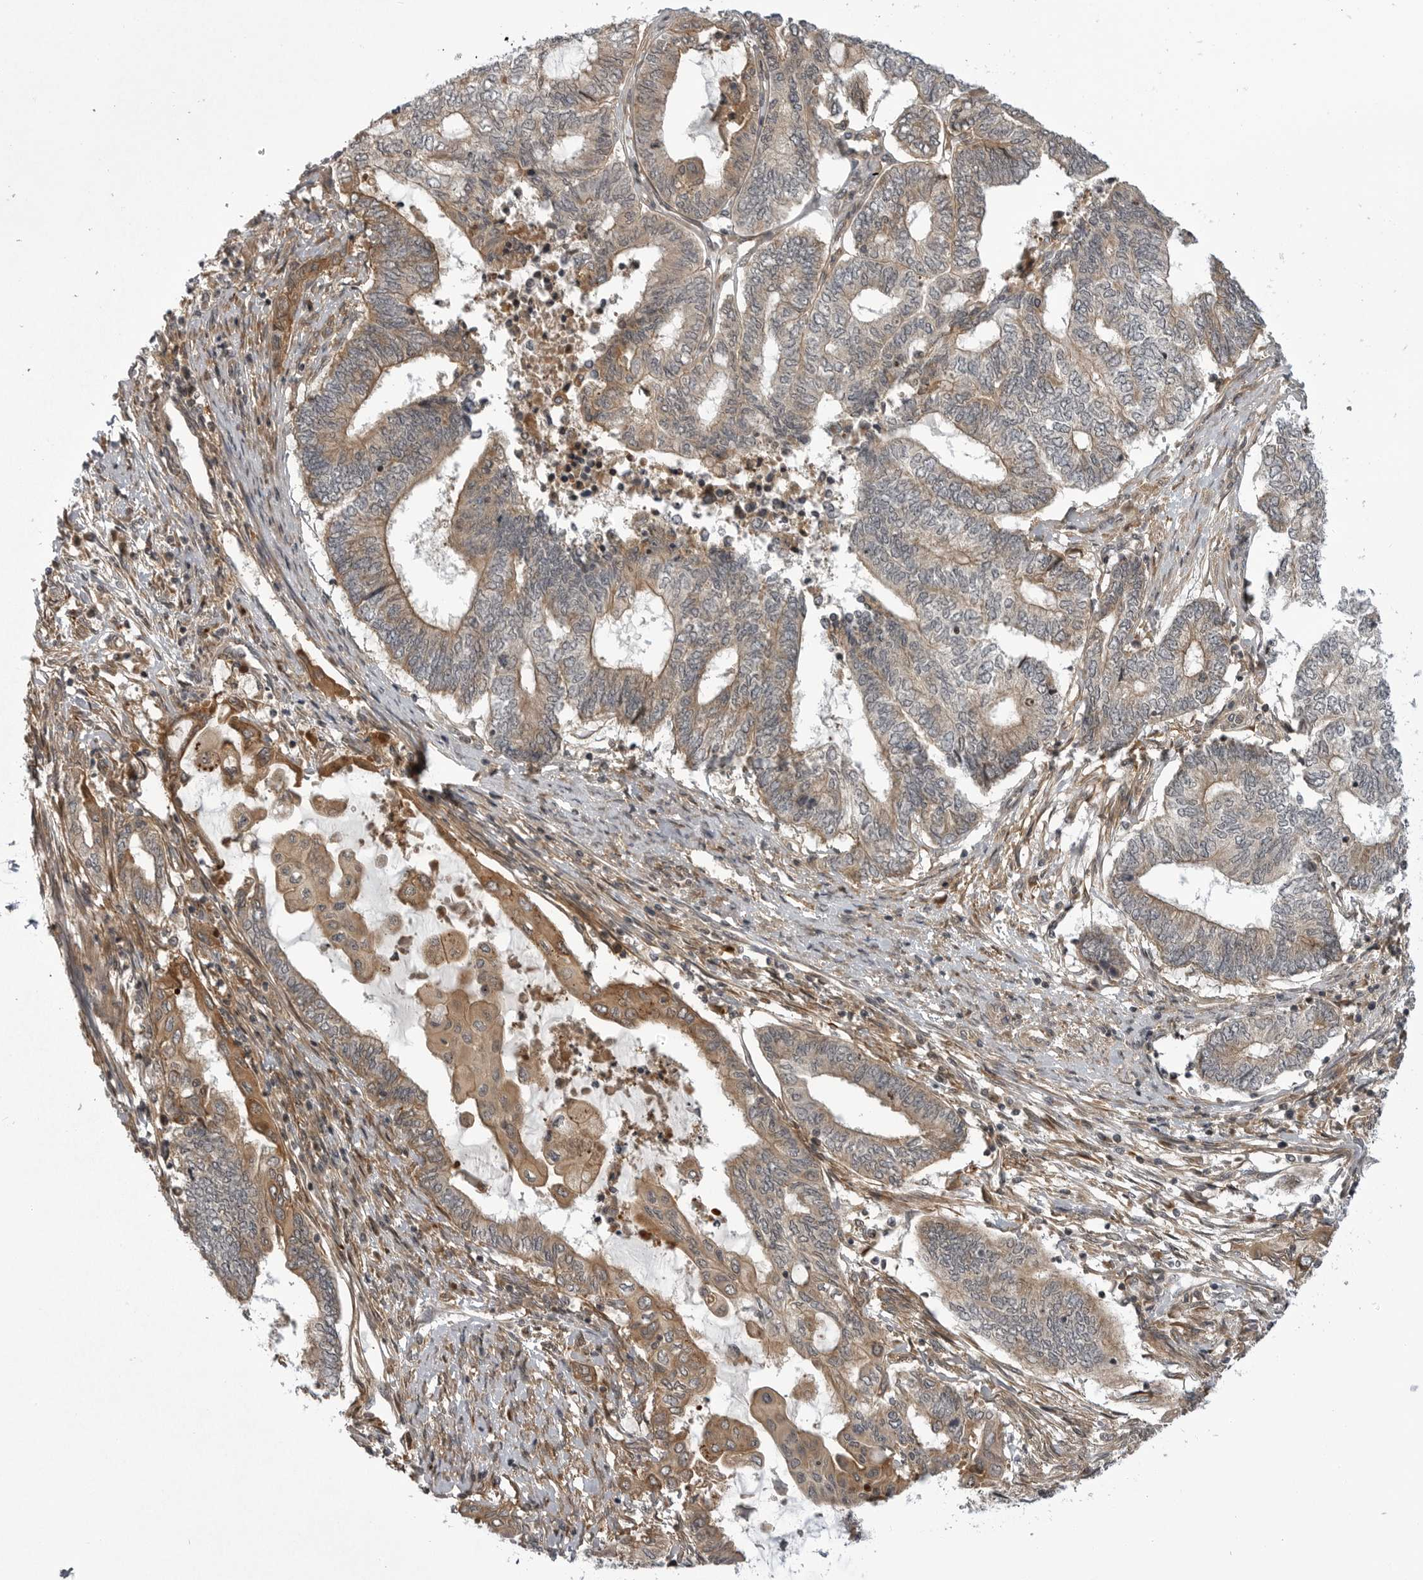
{"staining": {"intensity": "moderate", "quantity": "25%-75%", "location": "cytoplasmic/membranous"}, "tissue": "endometrial cancer", "cell_type": "Tumor cells", "image_type": "cancer", "snomed": [{"axis": "morphology", "description": "Adenocarcinoma, NOS"}, {"axis": "topography", "description": "Uterus"}, {"axis": "topography", "description": "Endometrium"}], "caption": "This is an image of IHC staining of adenocarcinoma (endometrial), which shows moderate staining in the cytoplasmic/membranous of tumor cells.", "gene": "LRRC45", "patient": {"sex": "female", "age": 70}}